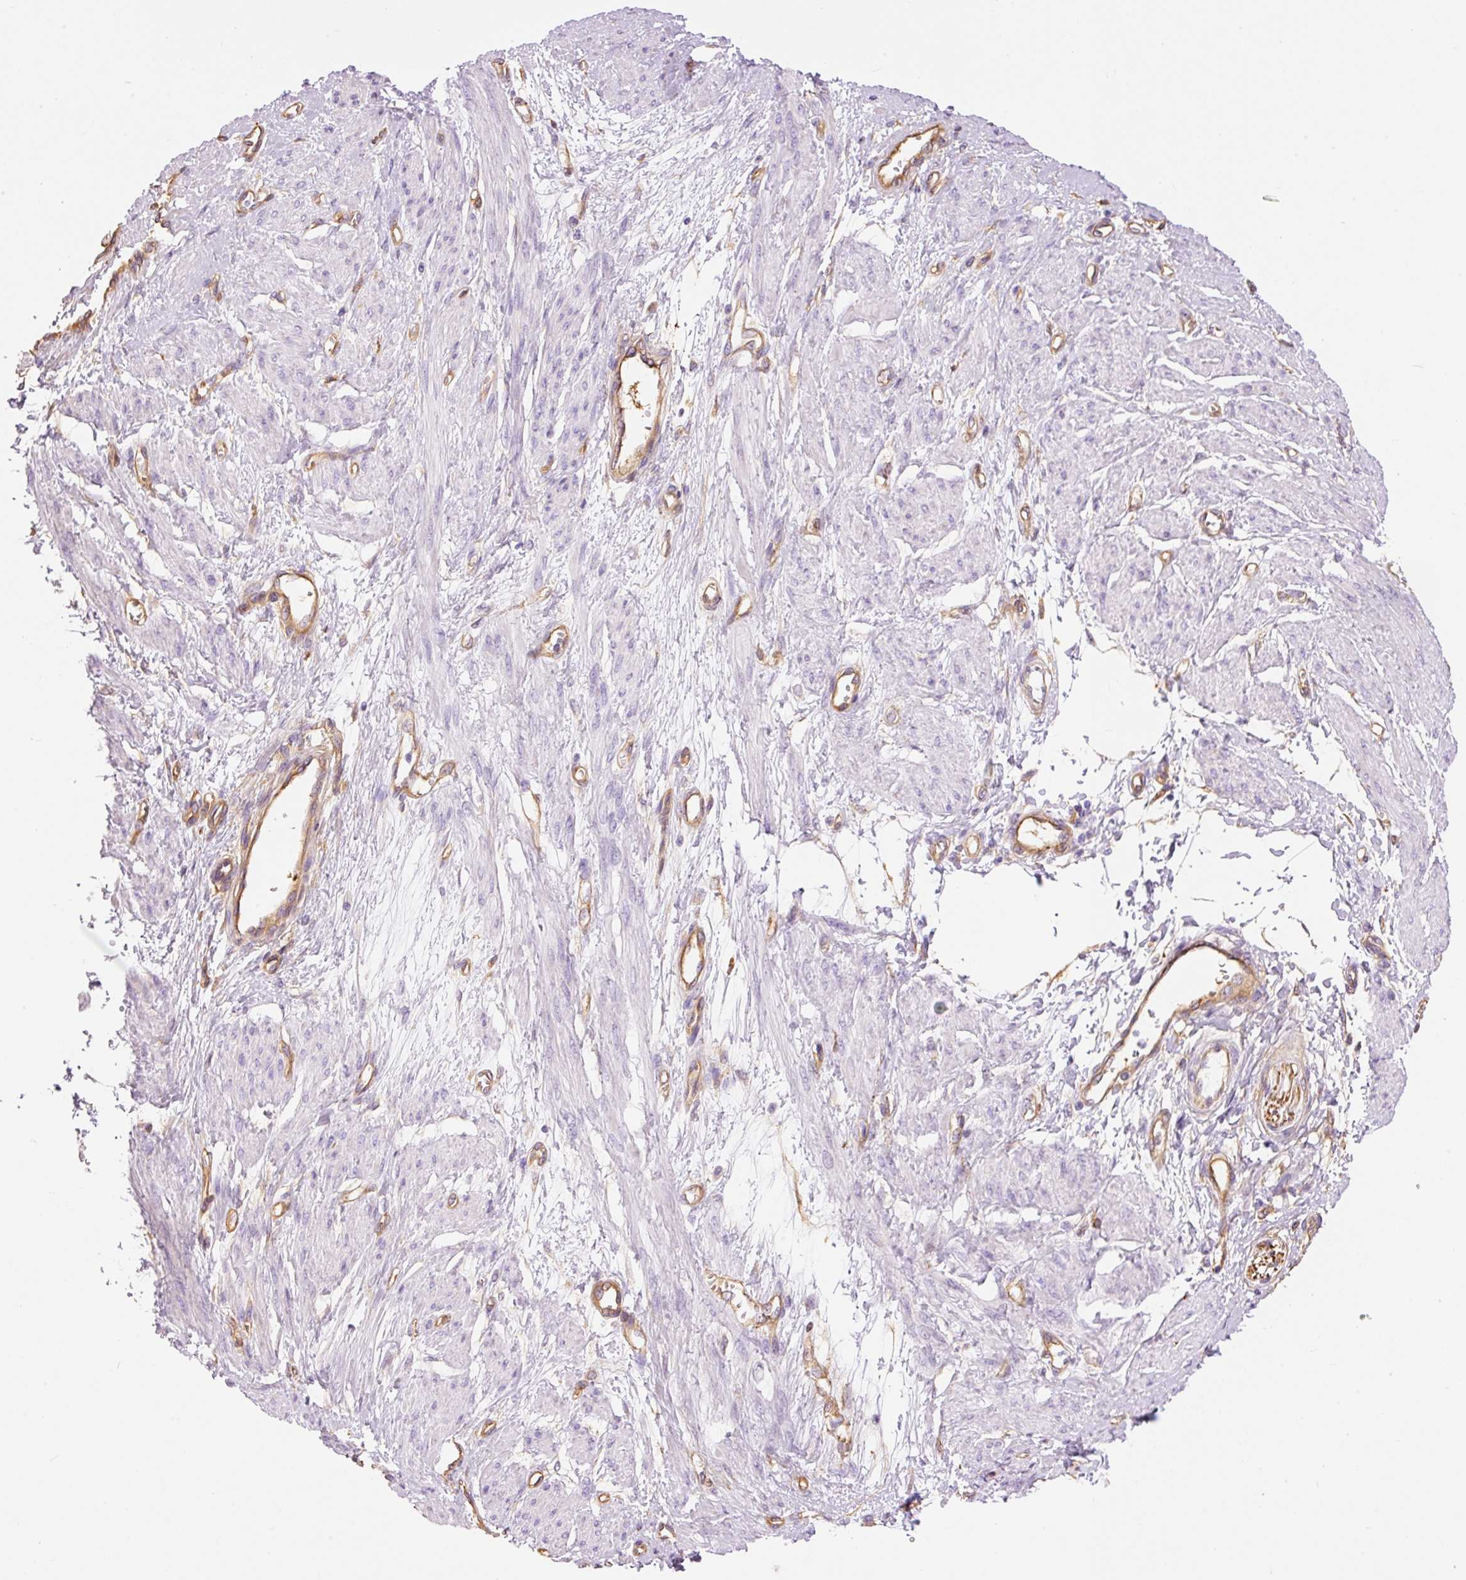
{"staining": {"intensity": "negative", "quantity": "none", "location": "none"}, "tissue": "smooth muscle", "cell_type": "Smooth muscle cells", "image_type": "normal", "snomed": [{"axis": "morphology", "description": "Normal tissue, NOS"}, {"axis": "topography", "description": "Smooth muscle"}, {"axis": "topography", "description": "Uterus"}], "caption": "Smooth muscle was stained to show a protein in brown. There is no significant staining in smooth muscle cells. The staining was performed using DAB (3,3'-diaminobenzidine) to visualize the protein expression in brown, while the nuclei were stained in blue with hematoxylin (Magnification: 20x).", "gene": "ENSG00000249624", "patient": {"sex": "female", "age": 39}}